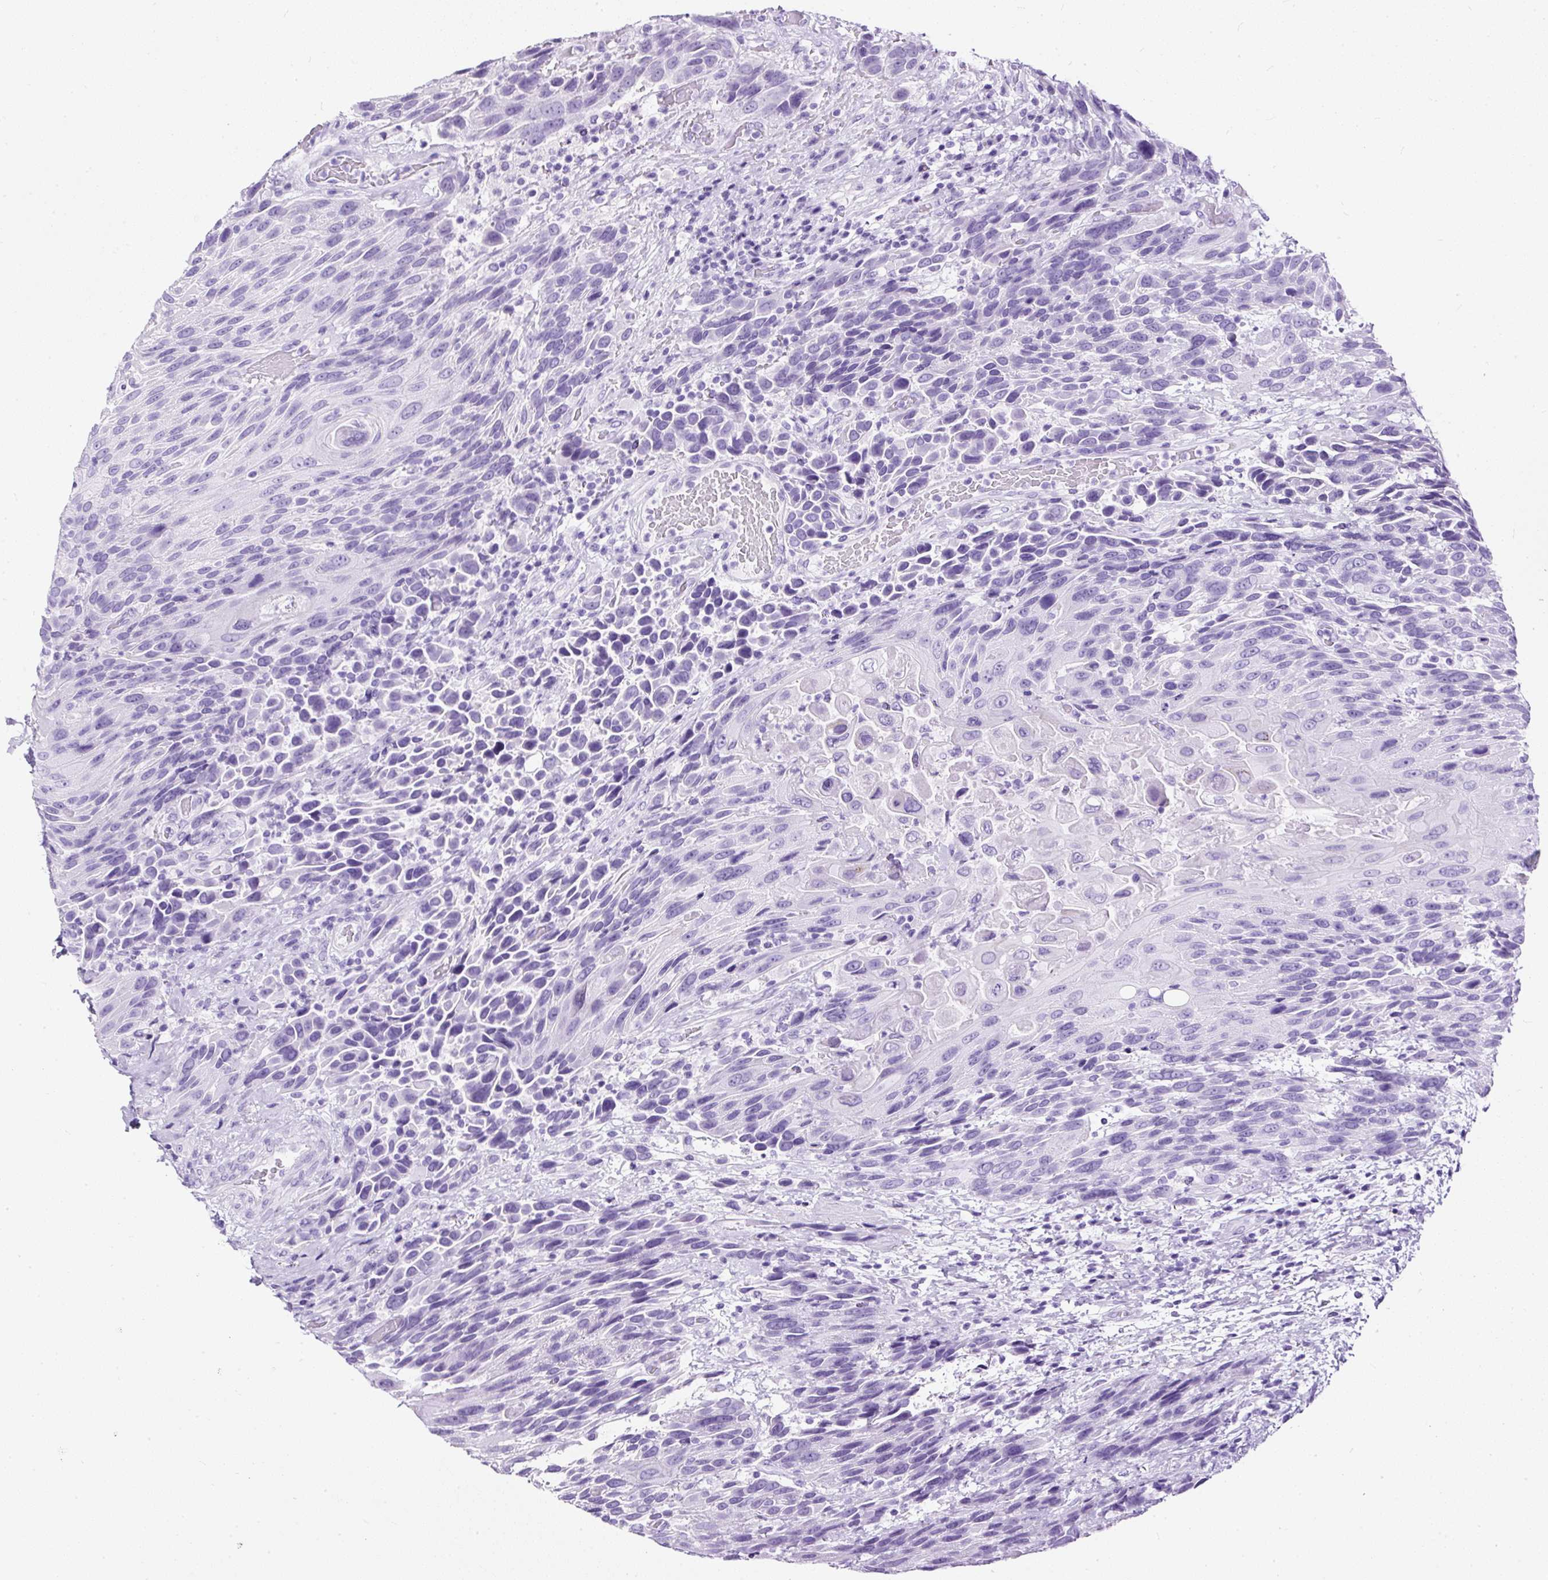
{"staining": {"intensity": "negative", "quantity": "none", "location": "none"}, "tissue": "urothelial cancer", "cell_type": "Tumor cells", "image_type": "cancer", "snomed": [{"axis": "morphology", "description": "Urothelial carcinoma, High grade"}, {"axis": "topography", "description": "Urinary bladder"}], "caption": "High power microscopy image of an immunohistochemistry (IHC) micrograph of high-grade urothelial carcinoma, revealing no significant expression in tumor cells.", "gene": "NTS", "patient": {"sex": "female", "age": 70}}